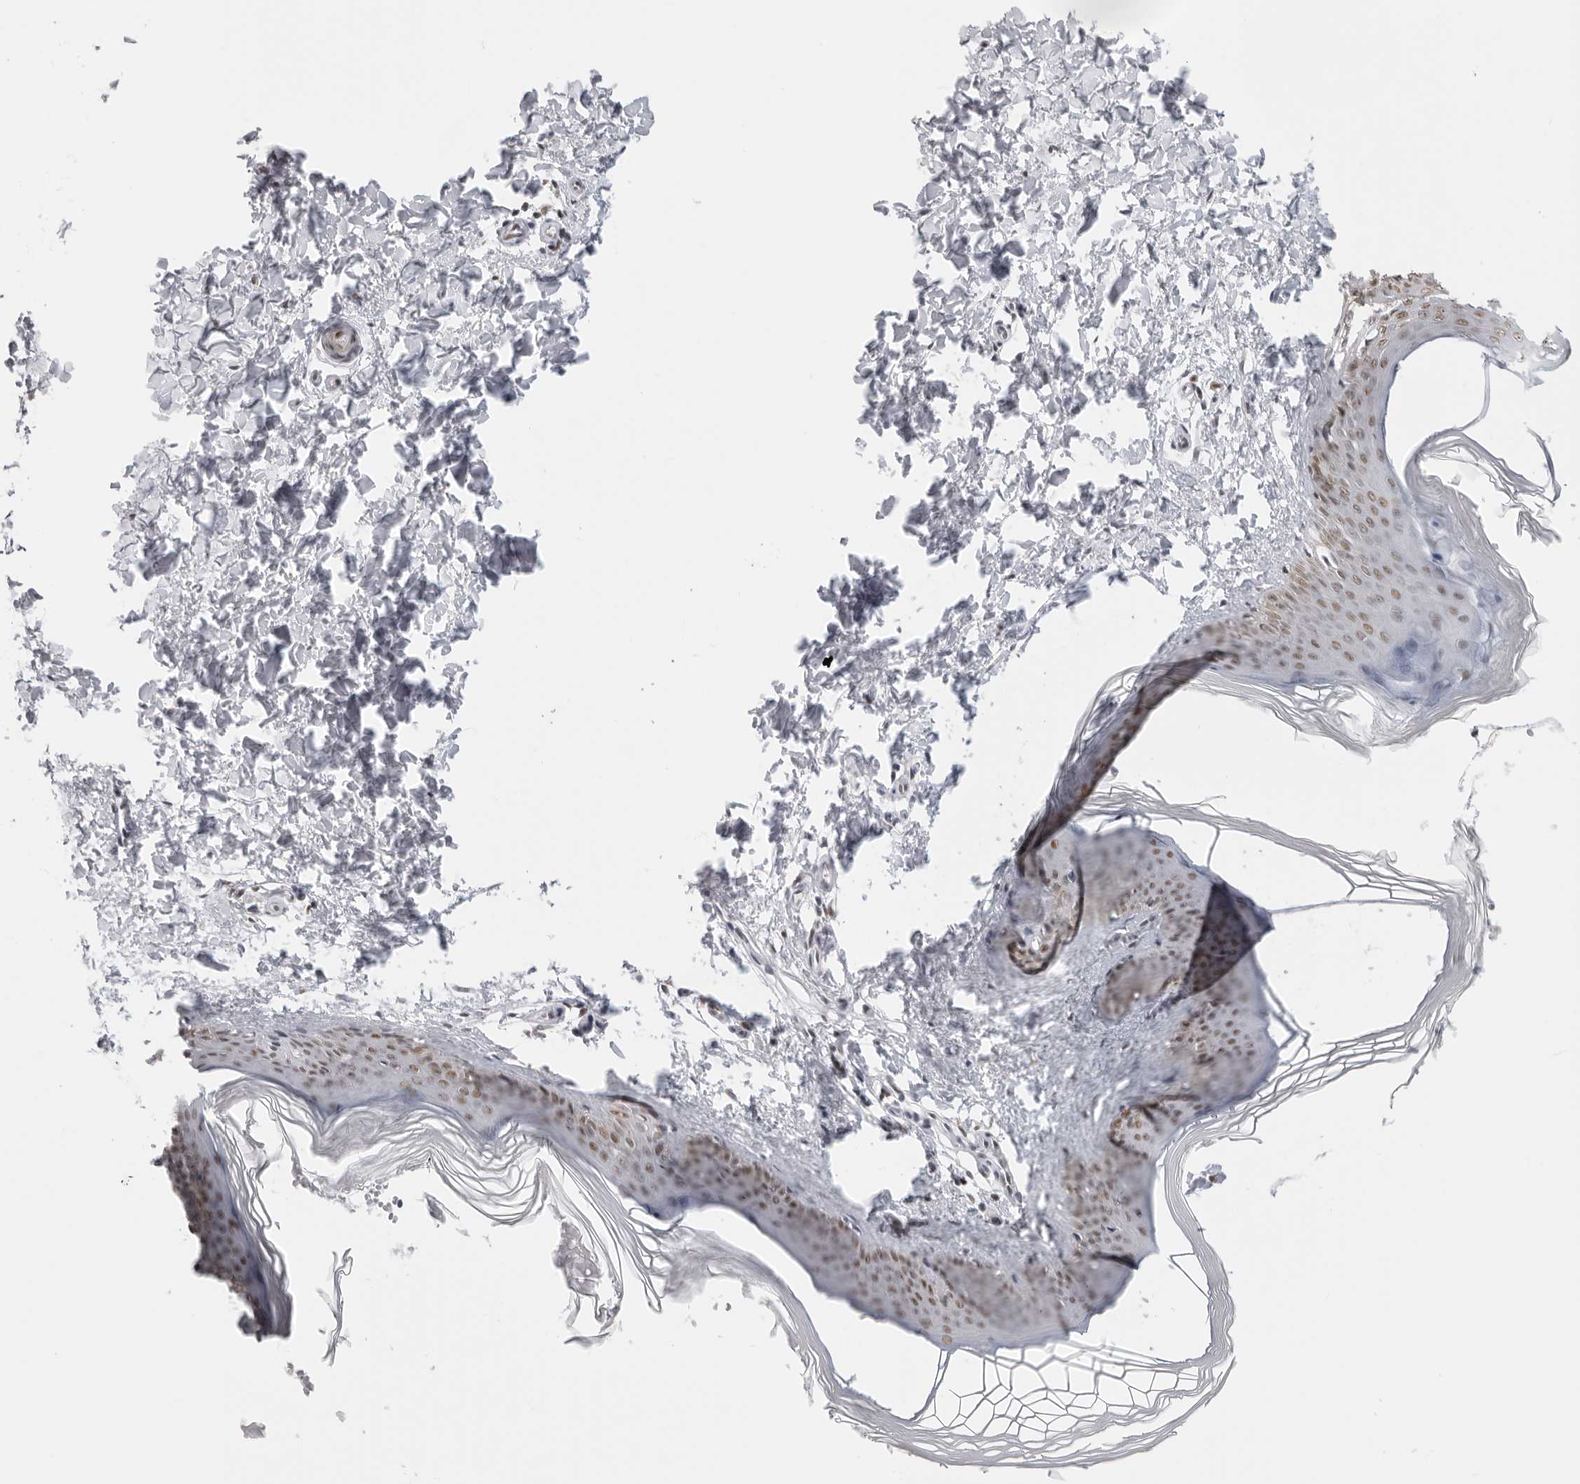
{"staining": {"intensity": "weak", "quantity": "25%-75%", "location": "nuclear"}, "tissue": "skin", "cell_type": "Fibroblasts", "image_type": "normal", "snomed": [{"axis": "morphology", "description": "Normal tissue, NOS"}, {"axis": "topography", "description": "Skin"}], "caption": "Immunohistochemical staining of benign skin demonstrates 25%-75% levels of weak nuclear protein staining in about 25%-75% of fibroblasts. Ihc stains the protein of interest in brown and the nuclei are stained blue.", "gene": "RPA2", "patient": {"sex": "female", "age": 27}}